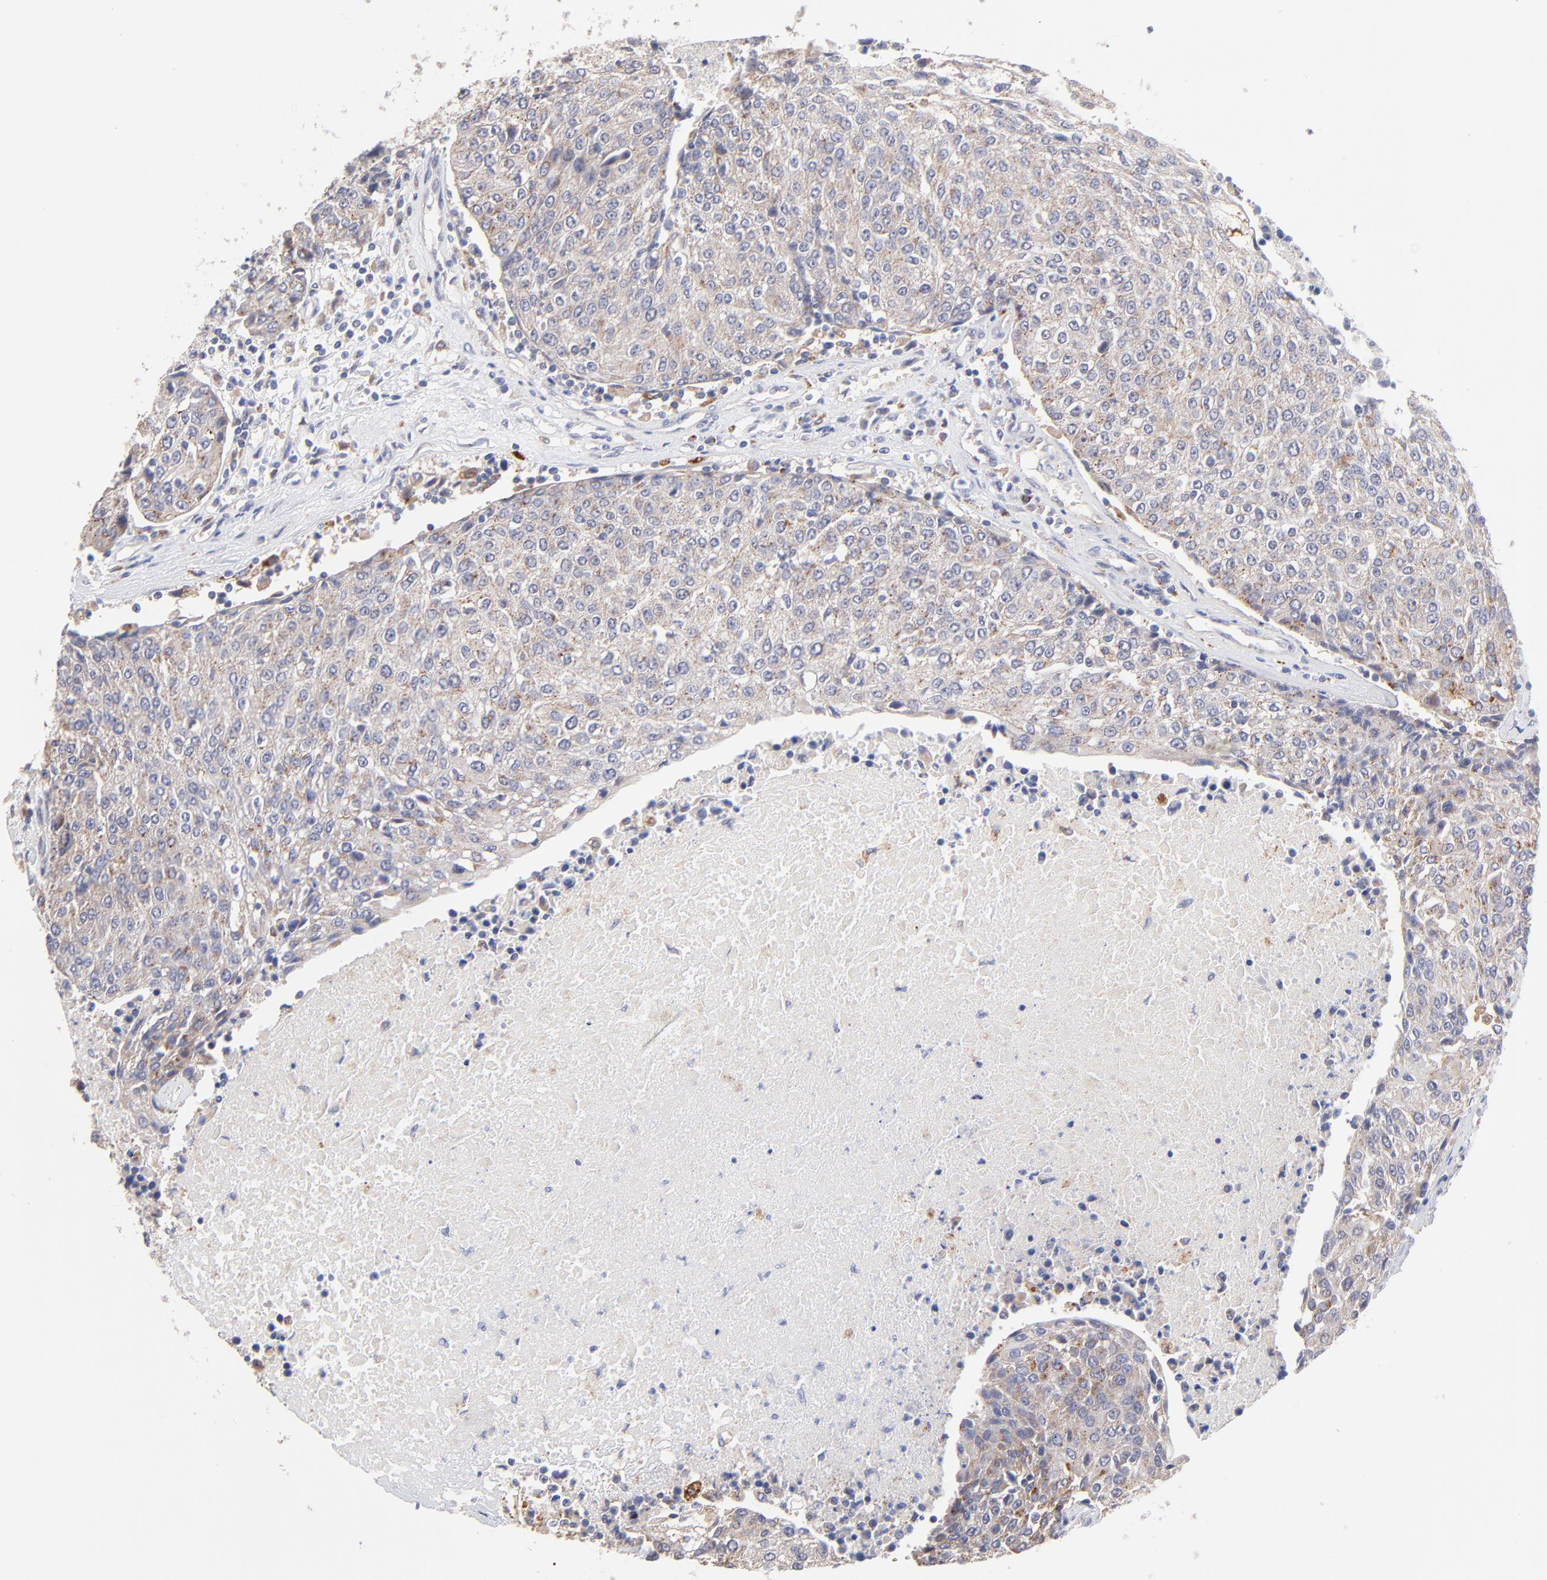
{"staining": {"intensity": "weak", "quantity": "25%-75%", "location": "cytoplasmic/membranous"}, "tissue": "urothelial cancer", "cell_type": "Tumor cells", "image_type": "cancer", "snomed": [{"axis": "morphology", "description": "Urothelial carcinoma, High grade"}, {"axis": "topography", "description": "Urinary bladder"}], "caption": "Approximately 25%-75% of tumor cells in human urothelial carcinoma (high-grade) reveal weak cytoplasmic/membranous protein positivity as visualized by brown immunohistochemical staining.", "gene": "PDE4B", "patient": {"sex": "female", "age": 85}}